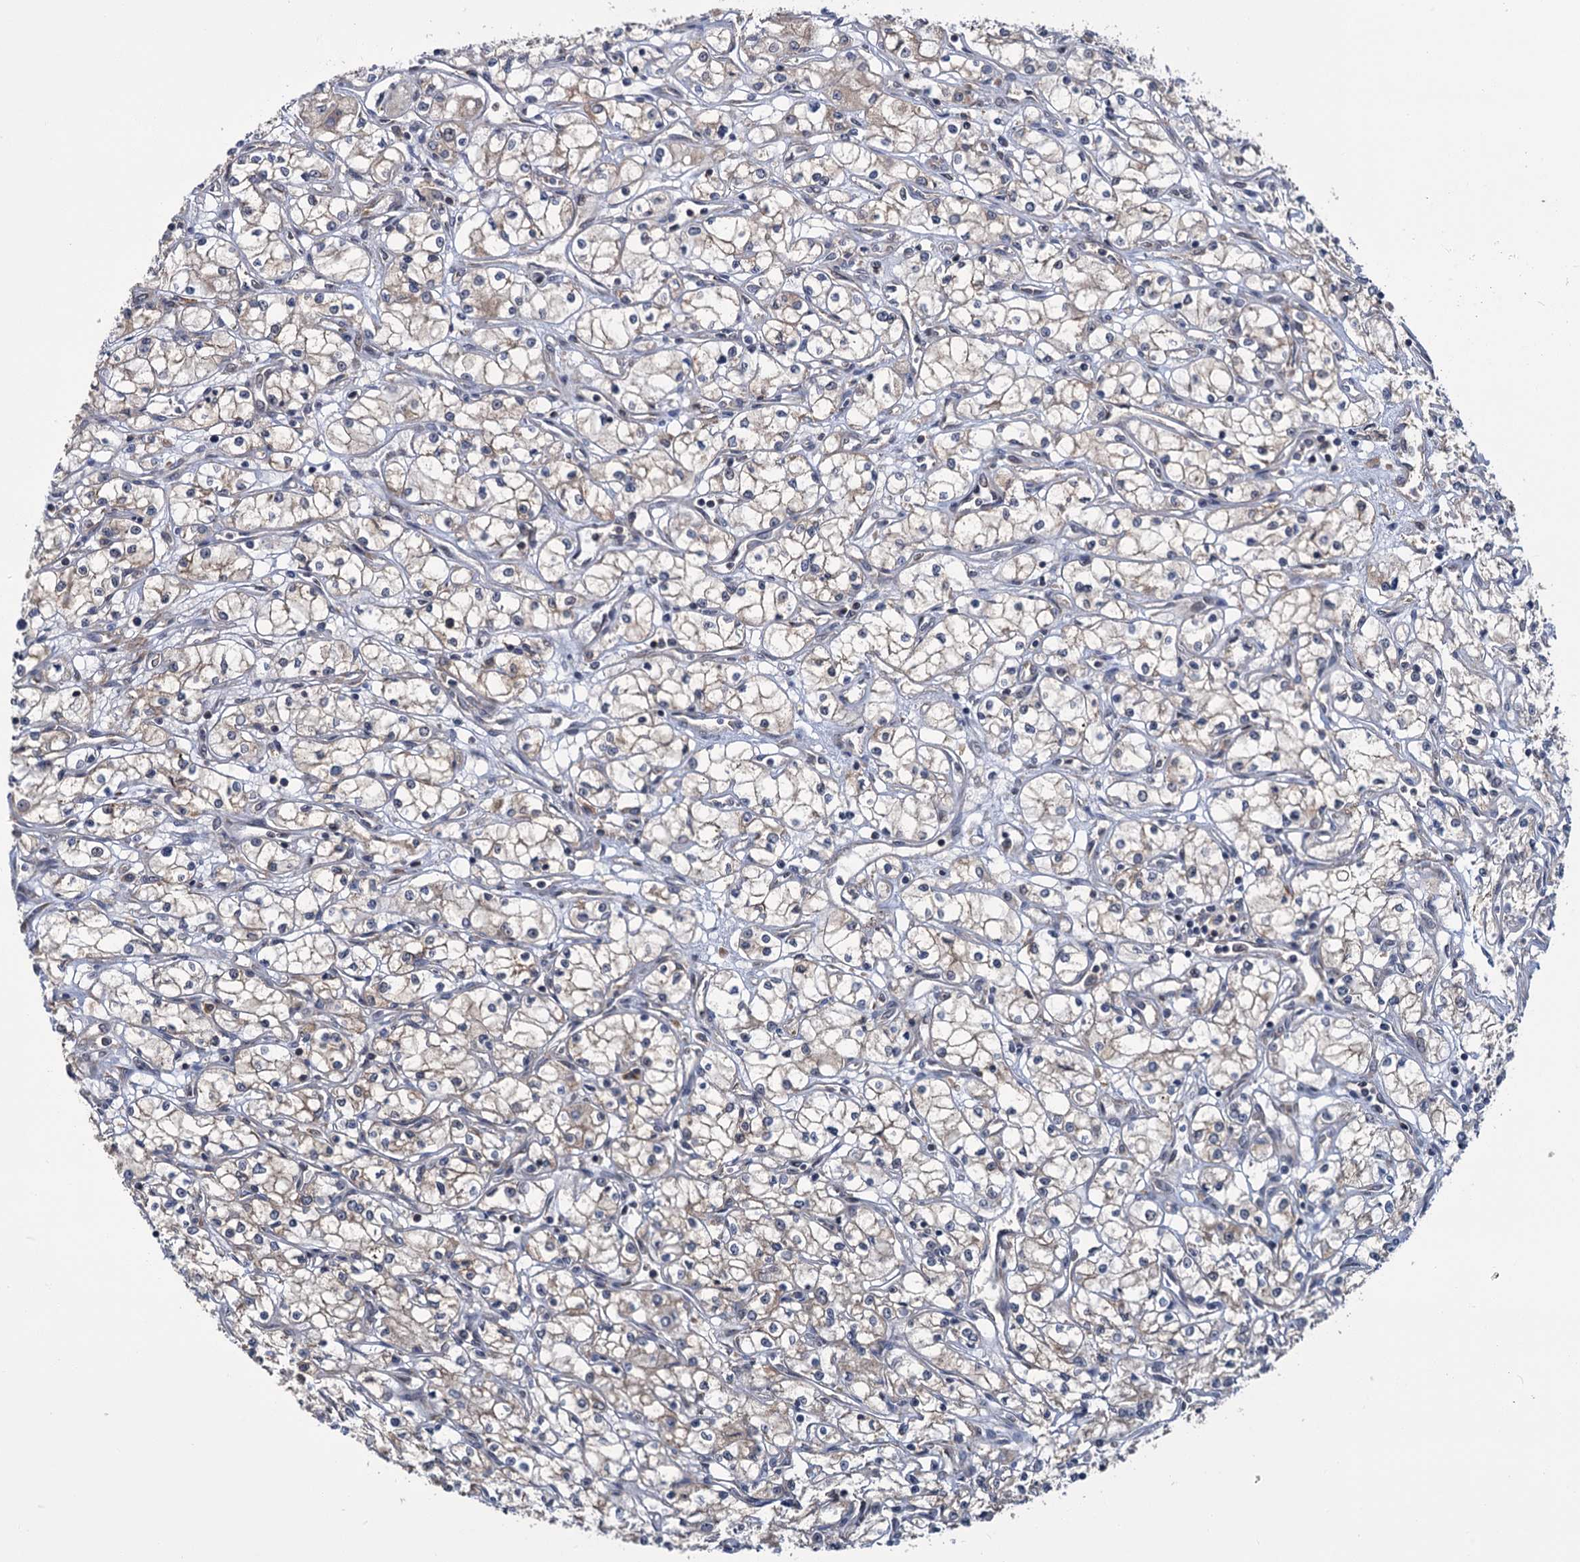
{"staining": {"intensity": "weak", "quantity": "25%-75%", "location": "cytoplasmic/membranous"}, "tissue": "renal cancer", "cell_type": "Tumor cells", "image_type": "cancer", "snomed": [{"axis": "morphology", "description": "Adenocarcinoma, NOS"}, {"axis": "topography", "description": "Kidney"}], "caption": "A low amount of weak cytoplasmic/membranous expression is present in approximately 25%-75% of tumor cells in adenocarcinoma (renal) tissue.", "gene": "KANSL2", "patient": {"sex": "male", "age": 59}}